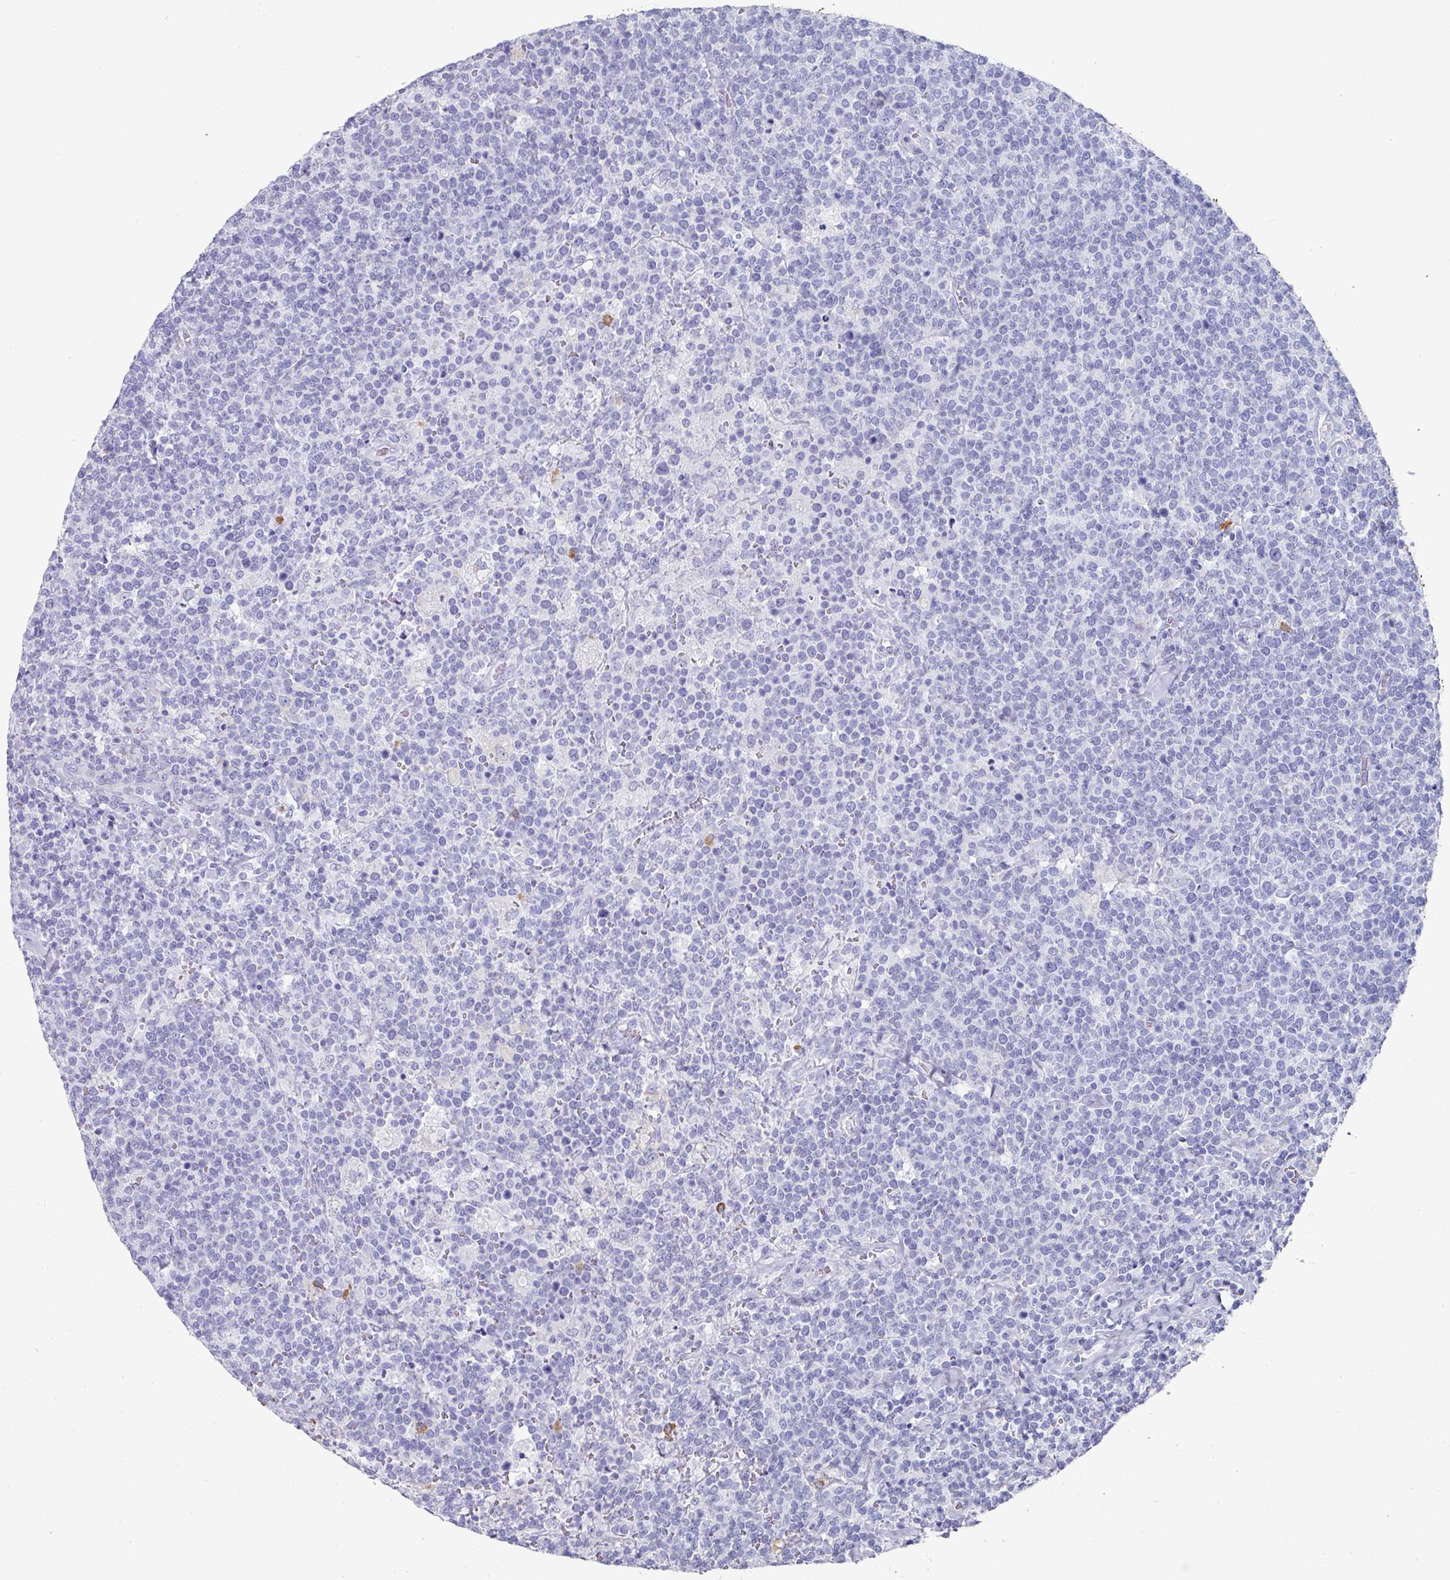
{"staining": {"intensity": "negative", "quantity": "none", "location": "none"}, "tissue": "lymphoma", "cell_type": "Tumor cells", "image_type": "cancer", "snomed": [{"axis": "morphology", "description": "Malignant lymphoma, non-Hodgkin's type, High grade"}, {"axis": "topography", "description": "Lymph node"}], "caption": "This is a photomicrograph of IHC staining of lymphoma, which shows no positivity in tumor cells.", "gene": "SETBP1", "patient": {"sex": "male", "age": 61}}